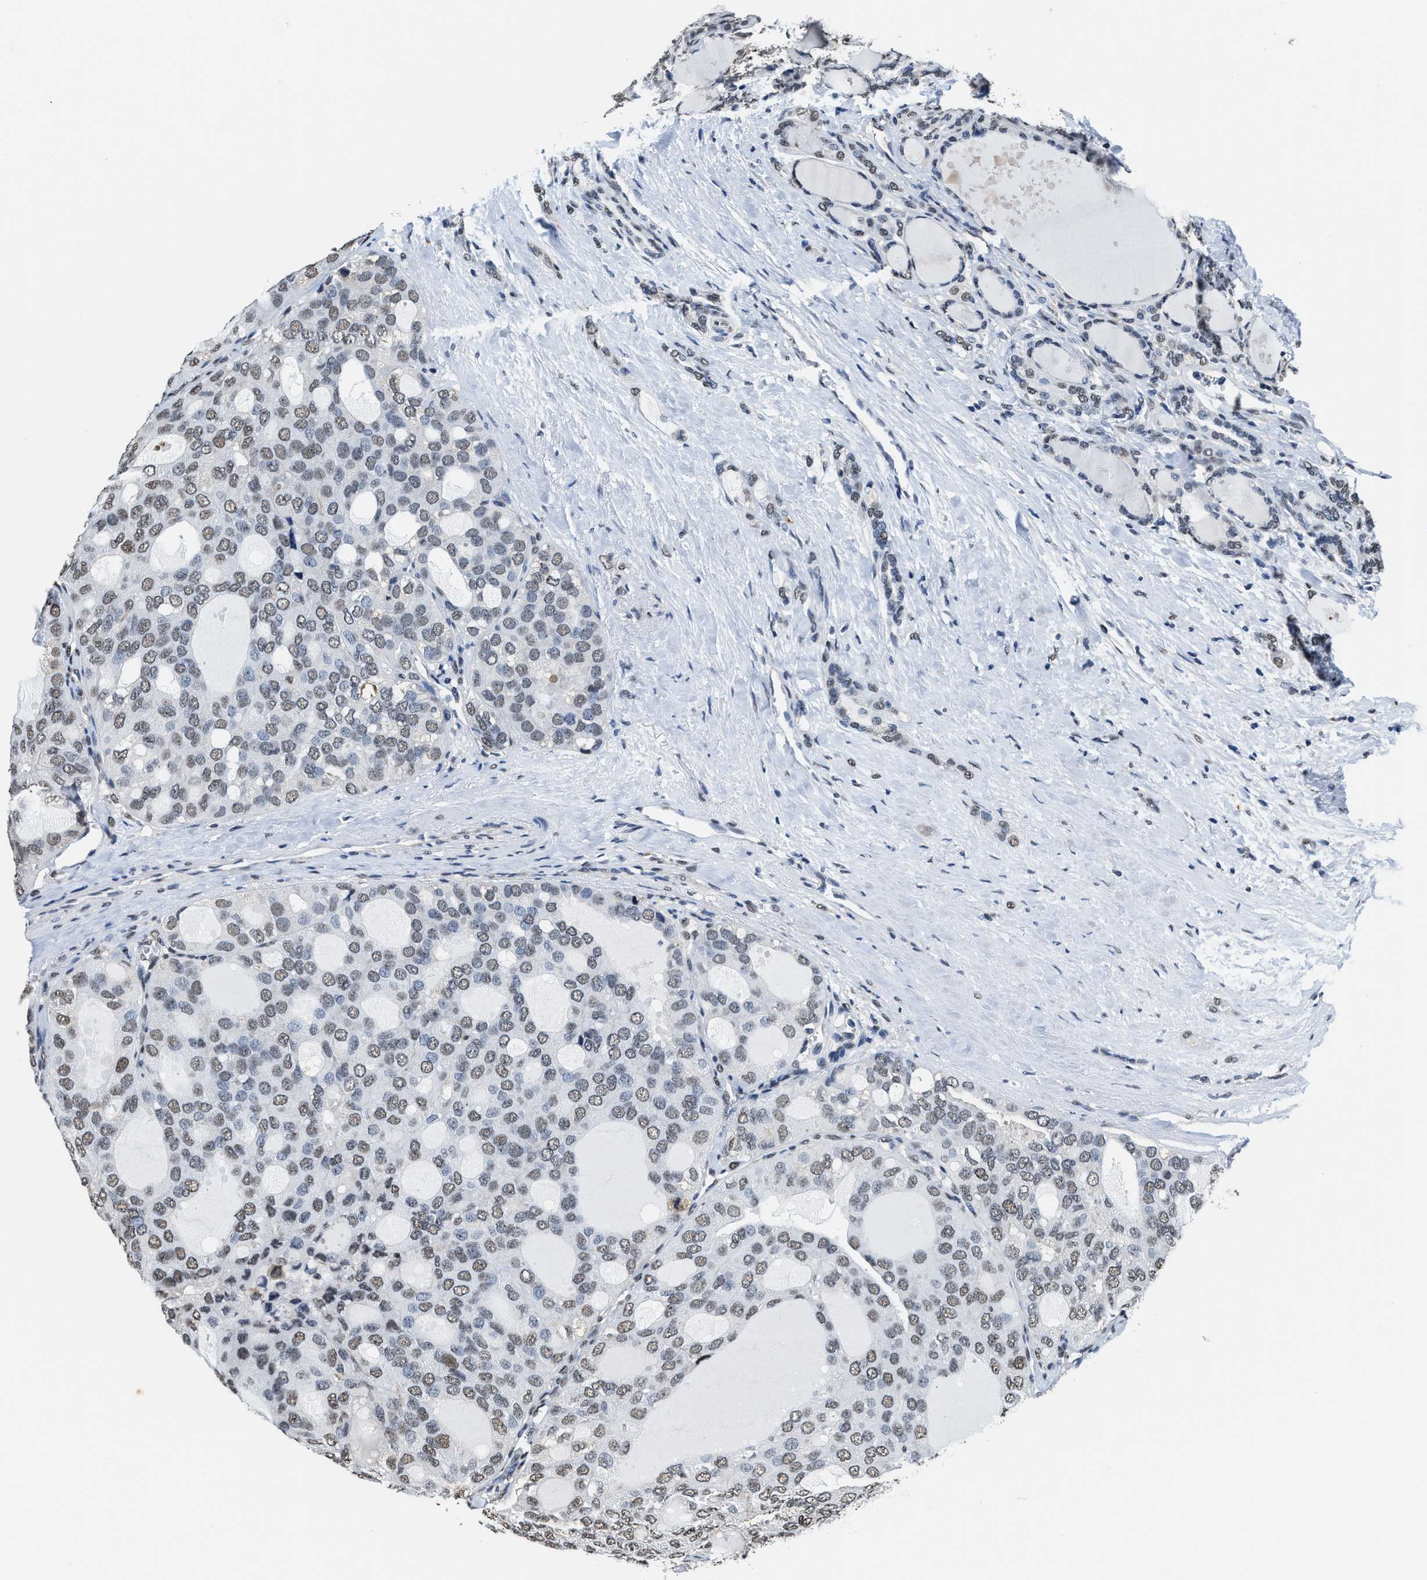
{"staining": {"intensity": "moderate", "quantity": "25%-75%", "location": "cytoplasmic/membranous,nuclear"}, "tissue": "thyroid cancer", "cell_type": "Tumor cells", "image_type": "cancer", "snomed": [{"axis": "morphology", "description": "Follicular adenoma carcinoma, NOS"}, {"axis": "topography", "description": "Thyroid gland"}], "caption": "Thyroid follicular adenoma carcinoma stained with DAB immunohistochemistry shows medium levels of moderate cytoplasmic/membranous and nuclear staining in approximately 25%-75% of tumor cells.", "gene": "SUPT16H", "patient": {"sex": "male", "age": 75}}